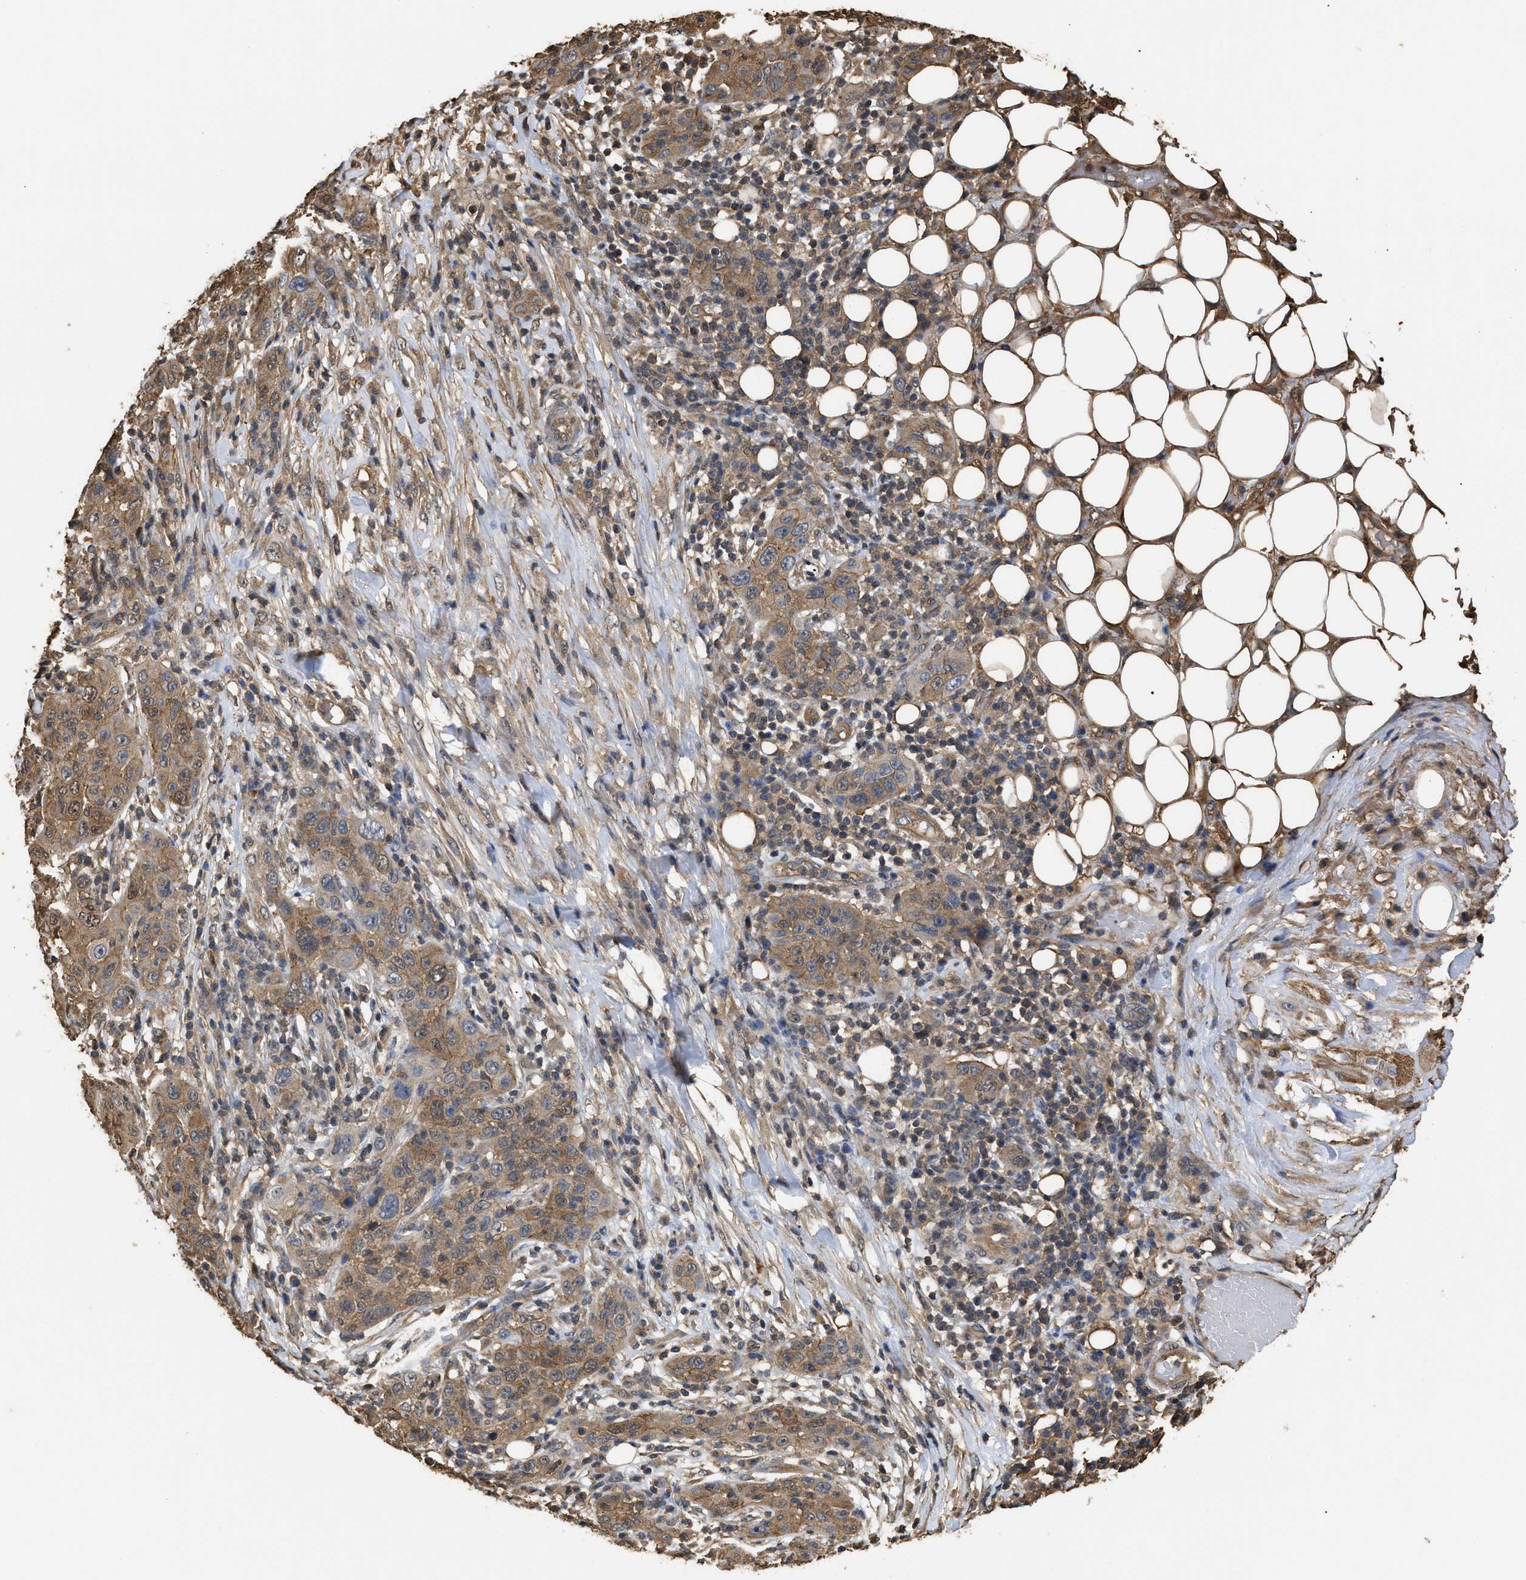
{"staining": {"intensity": "moderate", "quantity": ">75%", "location": "cytoplasmic/membranous,nuclear"}, "tissue": "skin cancer", "cell_type": "Tumor cells", "image_type": "cancer", "snomed": [{"axis": "morphology", "description": "Squamous cell carcinoma, NOS"}, {"axis": "topography", "description": "Skin"}], "caption": "A photomicrograph of human squamous cell carcinoma (skin) stained for a protein exhibits moderate cytoplasmic/membranous and nuclear brown staining in tumor cells.", "gene": "CALM1", "patient": {"sex": "female", "age": 88}}